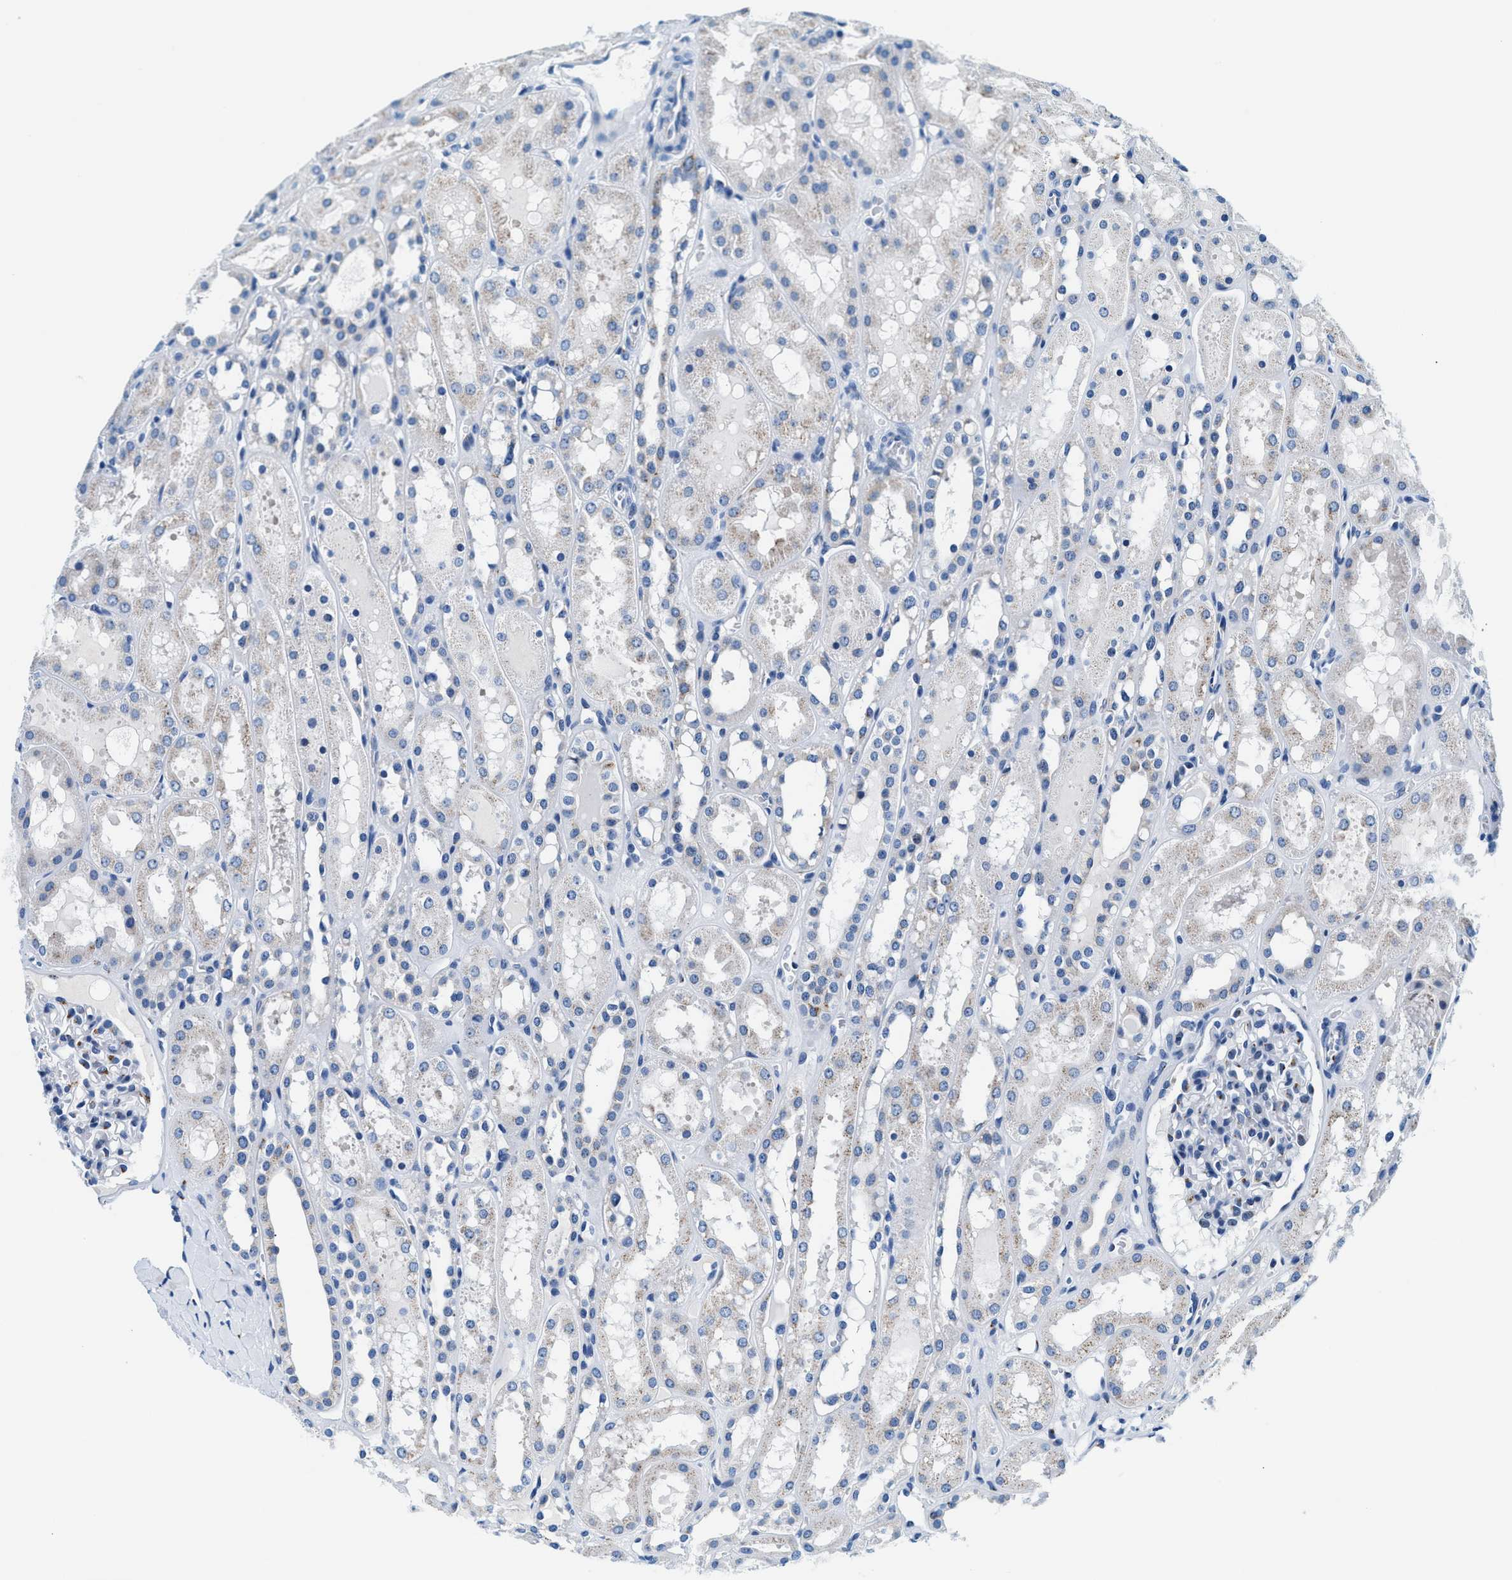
{"staining": {"intensity": "negative", "quantity": "none", "location": "none"}, "tissue": "kidney", "cell_type": "Cells in glomeruli", "image_type": "normal", "snomed": [{"axis": "morphology", "description": "Normal tissue, NOS"}, {"axis": "topography", "description": "Kidney"}, {"axis": "topography", "description": "Urinary bladder"}], "caption": "A photomicrograph of human kidney is negative for staining in cells in glomeruli. The staining was performed using DAB to visualize the protein expression in brown, while the nuclei were stained in blue with hematoxylin (Magnification: 20x).", "gene": "VPS53", "patient": {"sex": "male", "age": 16}}